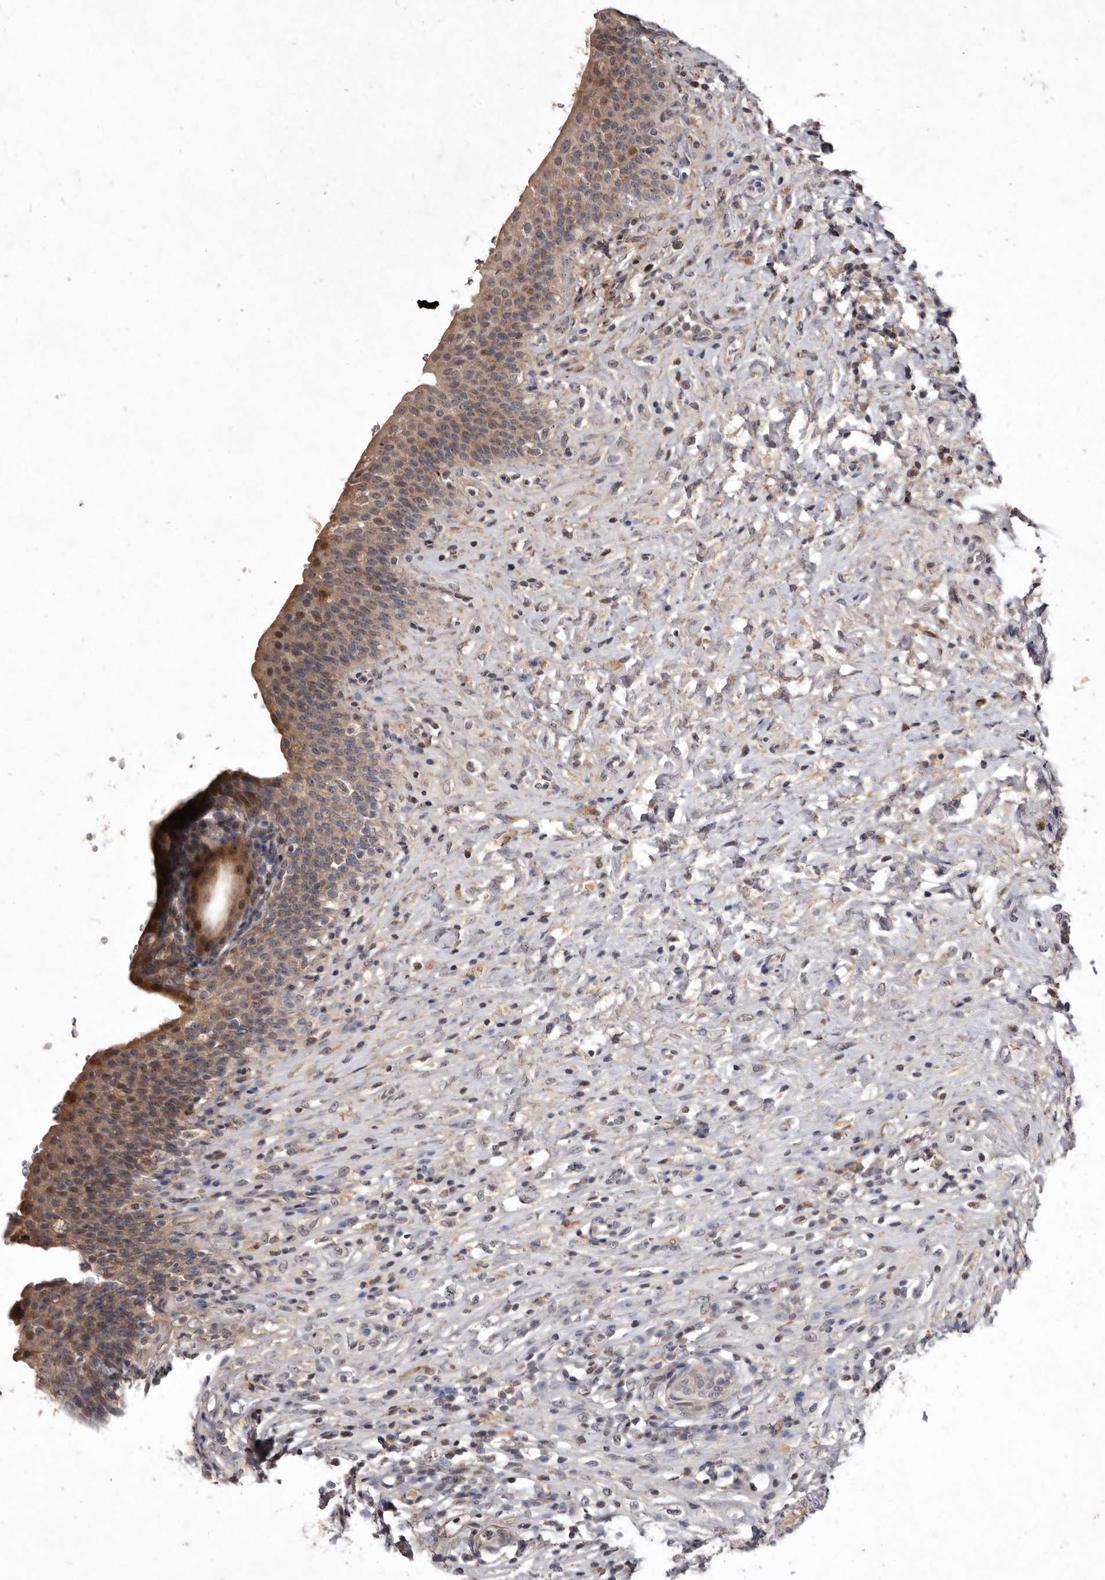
{"staining": {"intensity": "moderate", "quantity": "25%-75%", "location": "cytoplasmic/membranous,nuclear"}, "tissue": "urinary bladder", "cell_type": "Urothelial cells", "image_type": "normal", "snomed": [{"axis": "morphology", "description": "Normal tissue, NOS"}, {"axis": "topography", "description": "Urinary bladder"}], "caption": "This histopathology image shows unremarkable urinary bladder stained with immunohistochemistry (IHC) to label a protein in brown. The cytoplasmic/membranous,nuclear of urothelial cells show moderate positivity for the protein. Nuclei are counter-stained blue.", "gene": "FLAD1", "patient": {"sex": "male", "age": 83}}